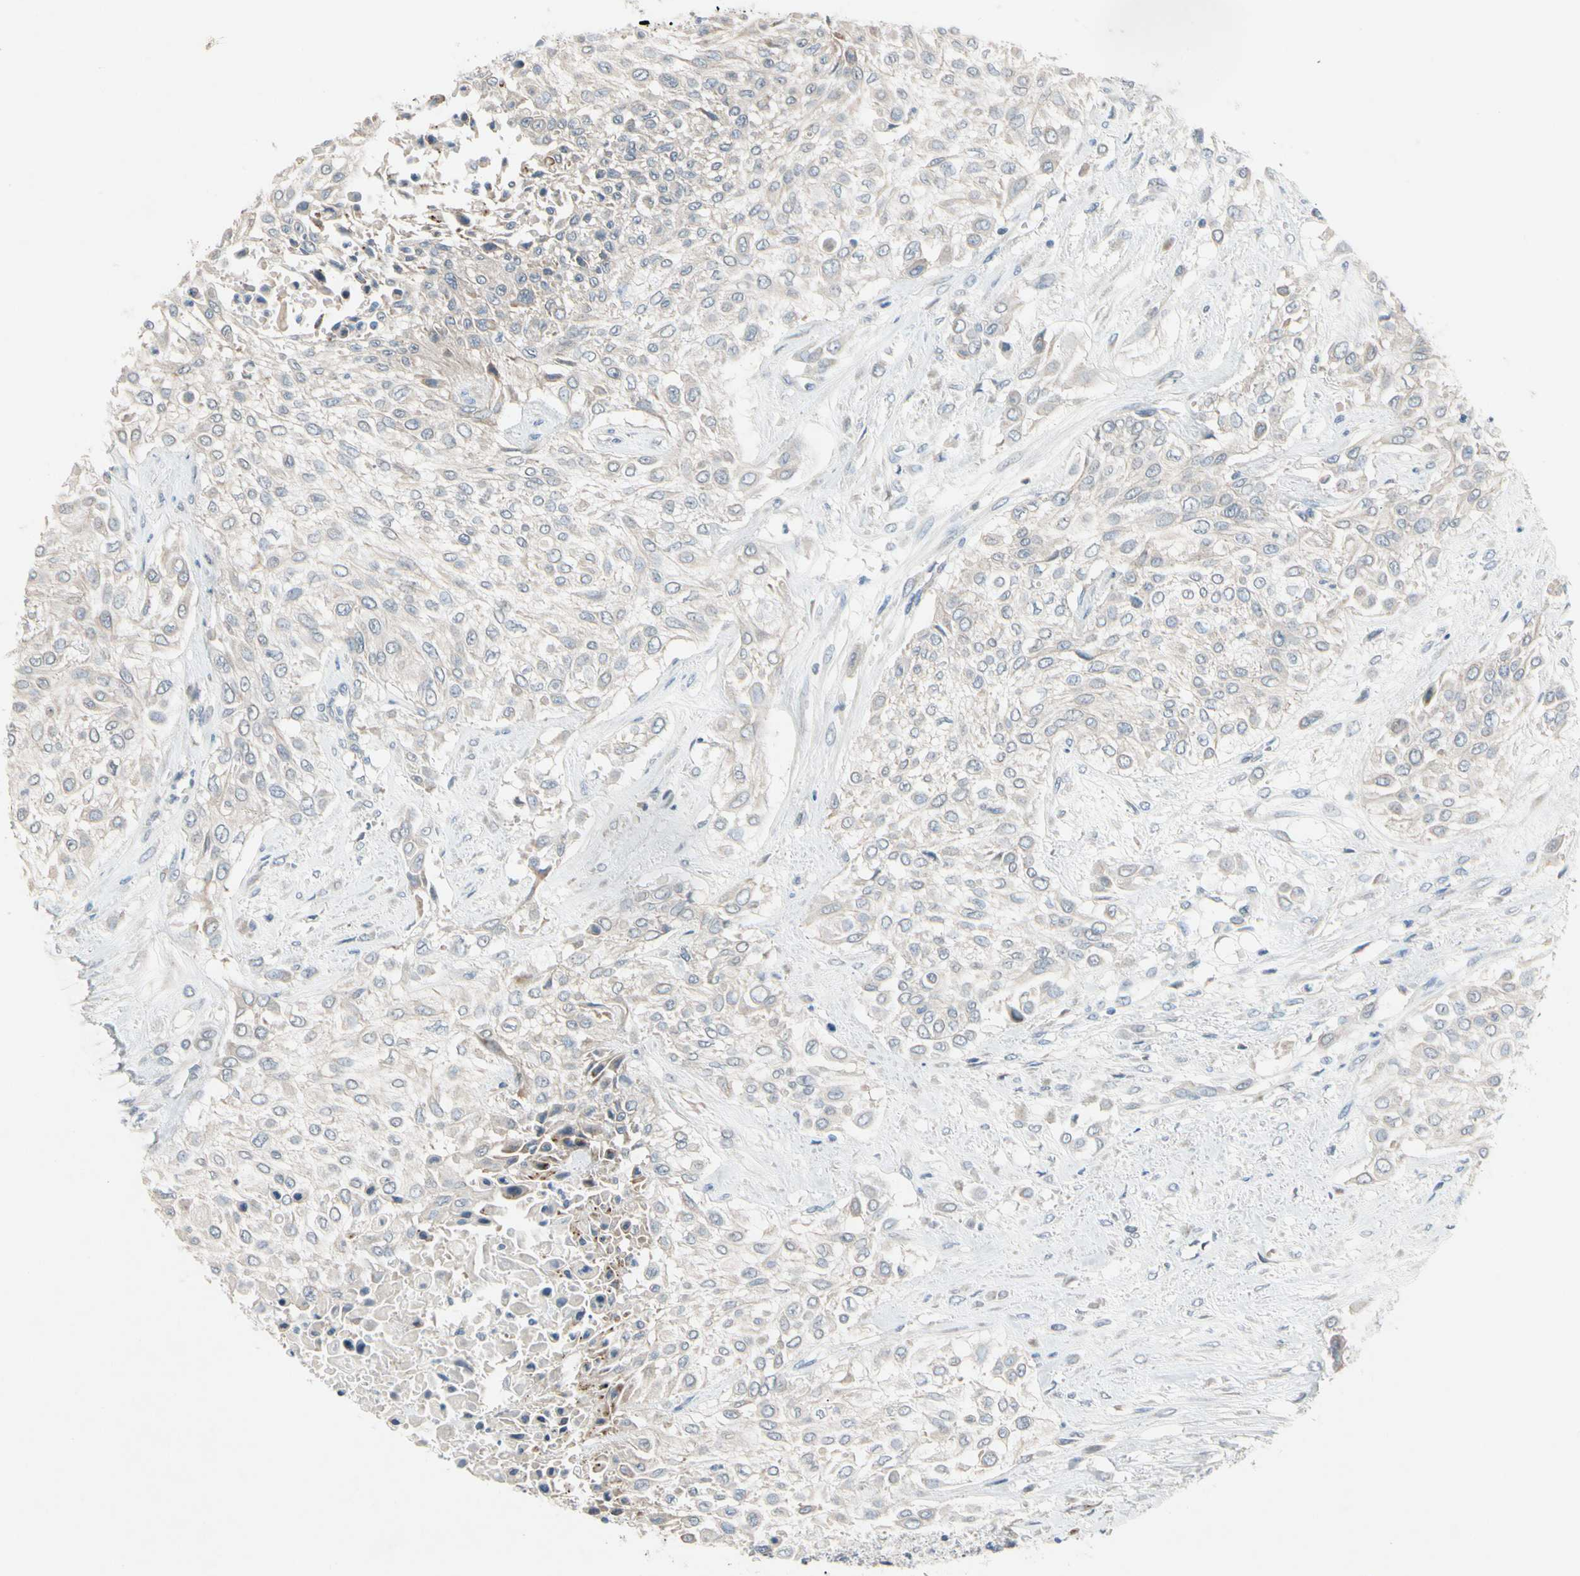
{"staining": {"intensity": "weak", "quantity": "<25%", "location": "cytoplasmic/membranous"}, "tissue": "urothelial cancer", "cell_type": "Tumor cells", "image_type": "cancer", "snomed": [{"axis": "morphology", "description": "Urothelial carcinoma, High grade"}, {"axis": "topography", "description": "Urinary bladder"}], "caption": "Photomicrograph shows no protein positivity in tumor cells of high-grade urothelial carcinoma tissue. The staining is performed using DAB (3,3'-diaminobenzidine) brown chromogen with nuclei counter-stained in using hematoxylin.", "gene": "PIP5K1B", "patient": {"sex": "male", "age": 57}}